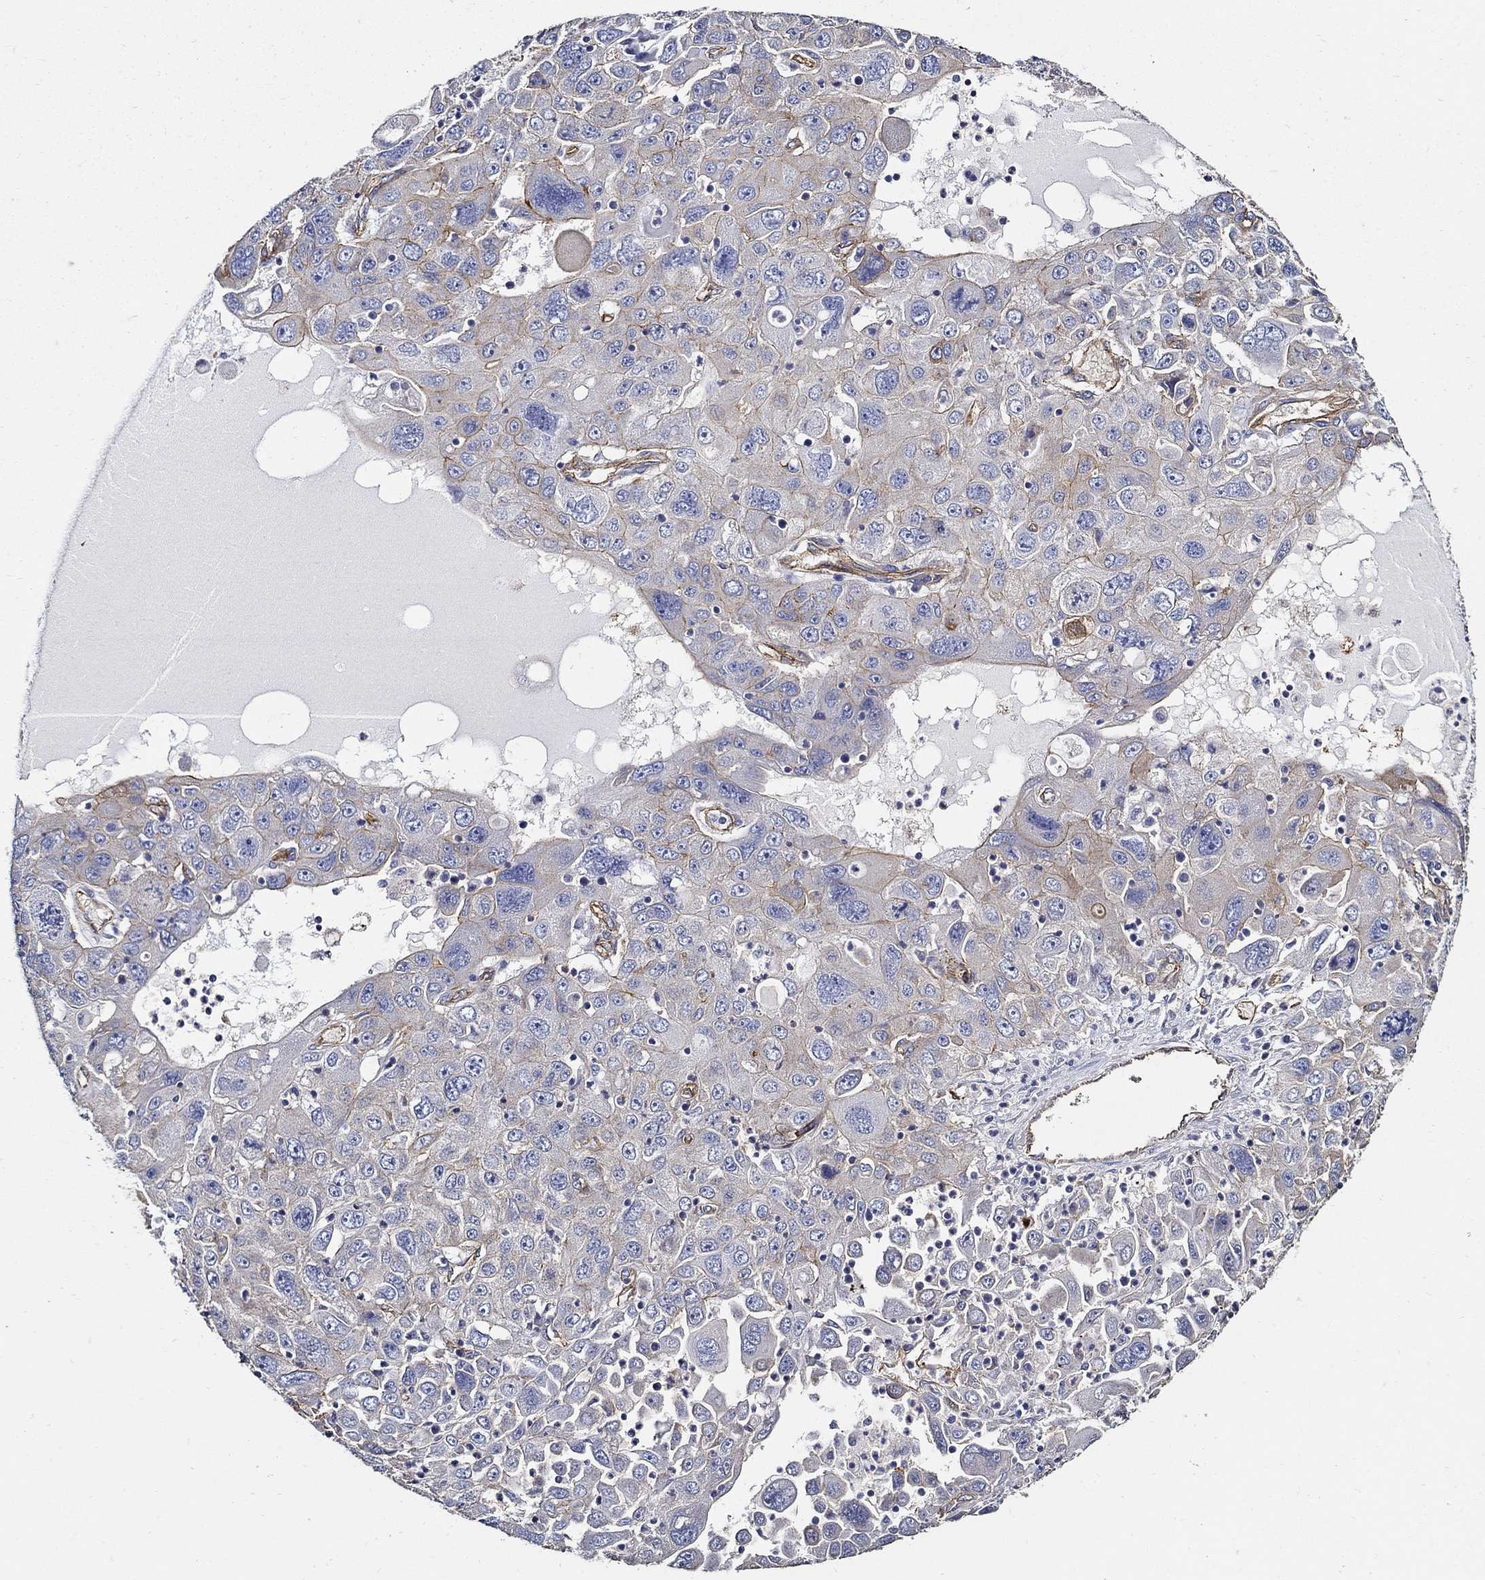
{"staining": {"intensity": "negative", "quantity": "none", "location": "none"}, "tissue": "stomach cancer", "cell_type": "Tumor cells", "image_type": "cancer", "snomed": [{"axis": "morphology", "description": "Adenocarcinoma, NOS"}, {"axis": "topography", "description": "Stomach"}], "caption": "This photomicrograph is of stomach adenocarcinoma stained with immunohistochemistry to label a protein in brown with the nuclei are counter-stained blue. There is no expression in tumor cells.", "gene": "APBB3", "patient": {"sex": "male", "age": 56}}